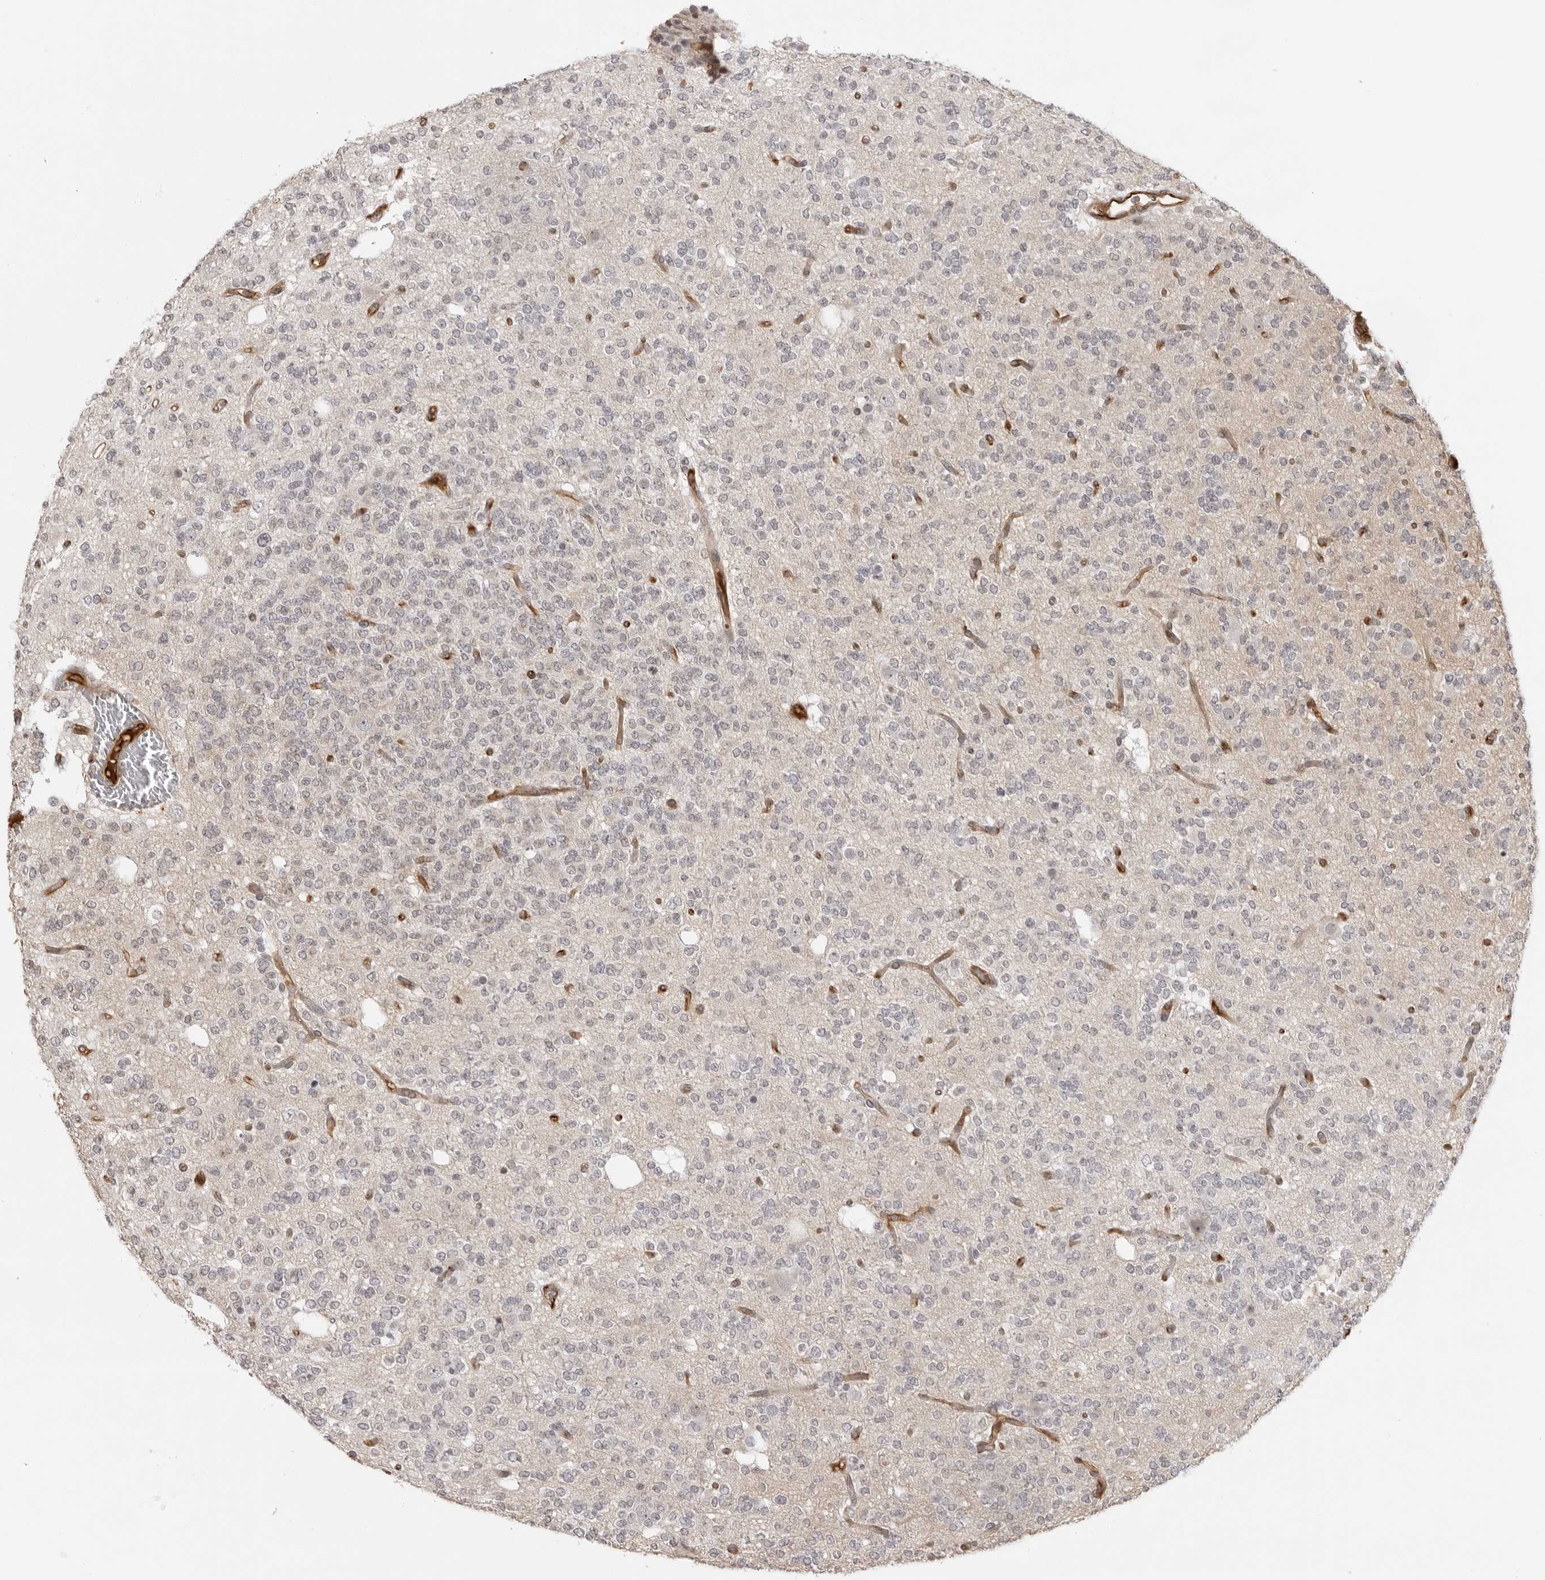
{"staining": {"intensity": "negative", "quantity": "none", "location": "none"}, "tissue": "glioma", "cell_type": "Tumor cells", "image_type": "cancer", "snomed": [{"axis": "morphology", "description": "Glioma, malignant, Low grade"}, {"axis": "topography", "description": "Brain"}], "caption": "This is a histopathology image of immunohistochemistry (IHC) staining of malignant glioma (low-grade), which shows no expression in tumor cells.", "gene": "DYNLT5", "patient": {"sex": "male", "age": 38}}